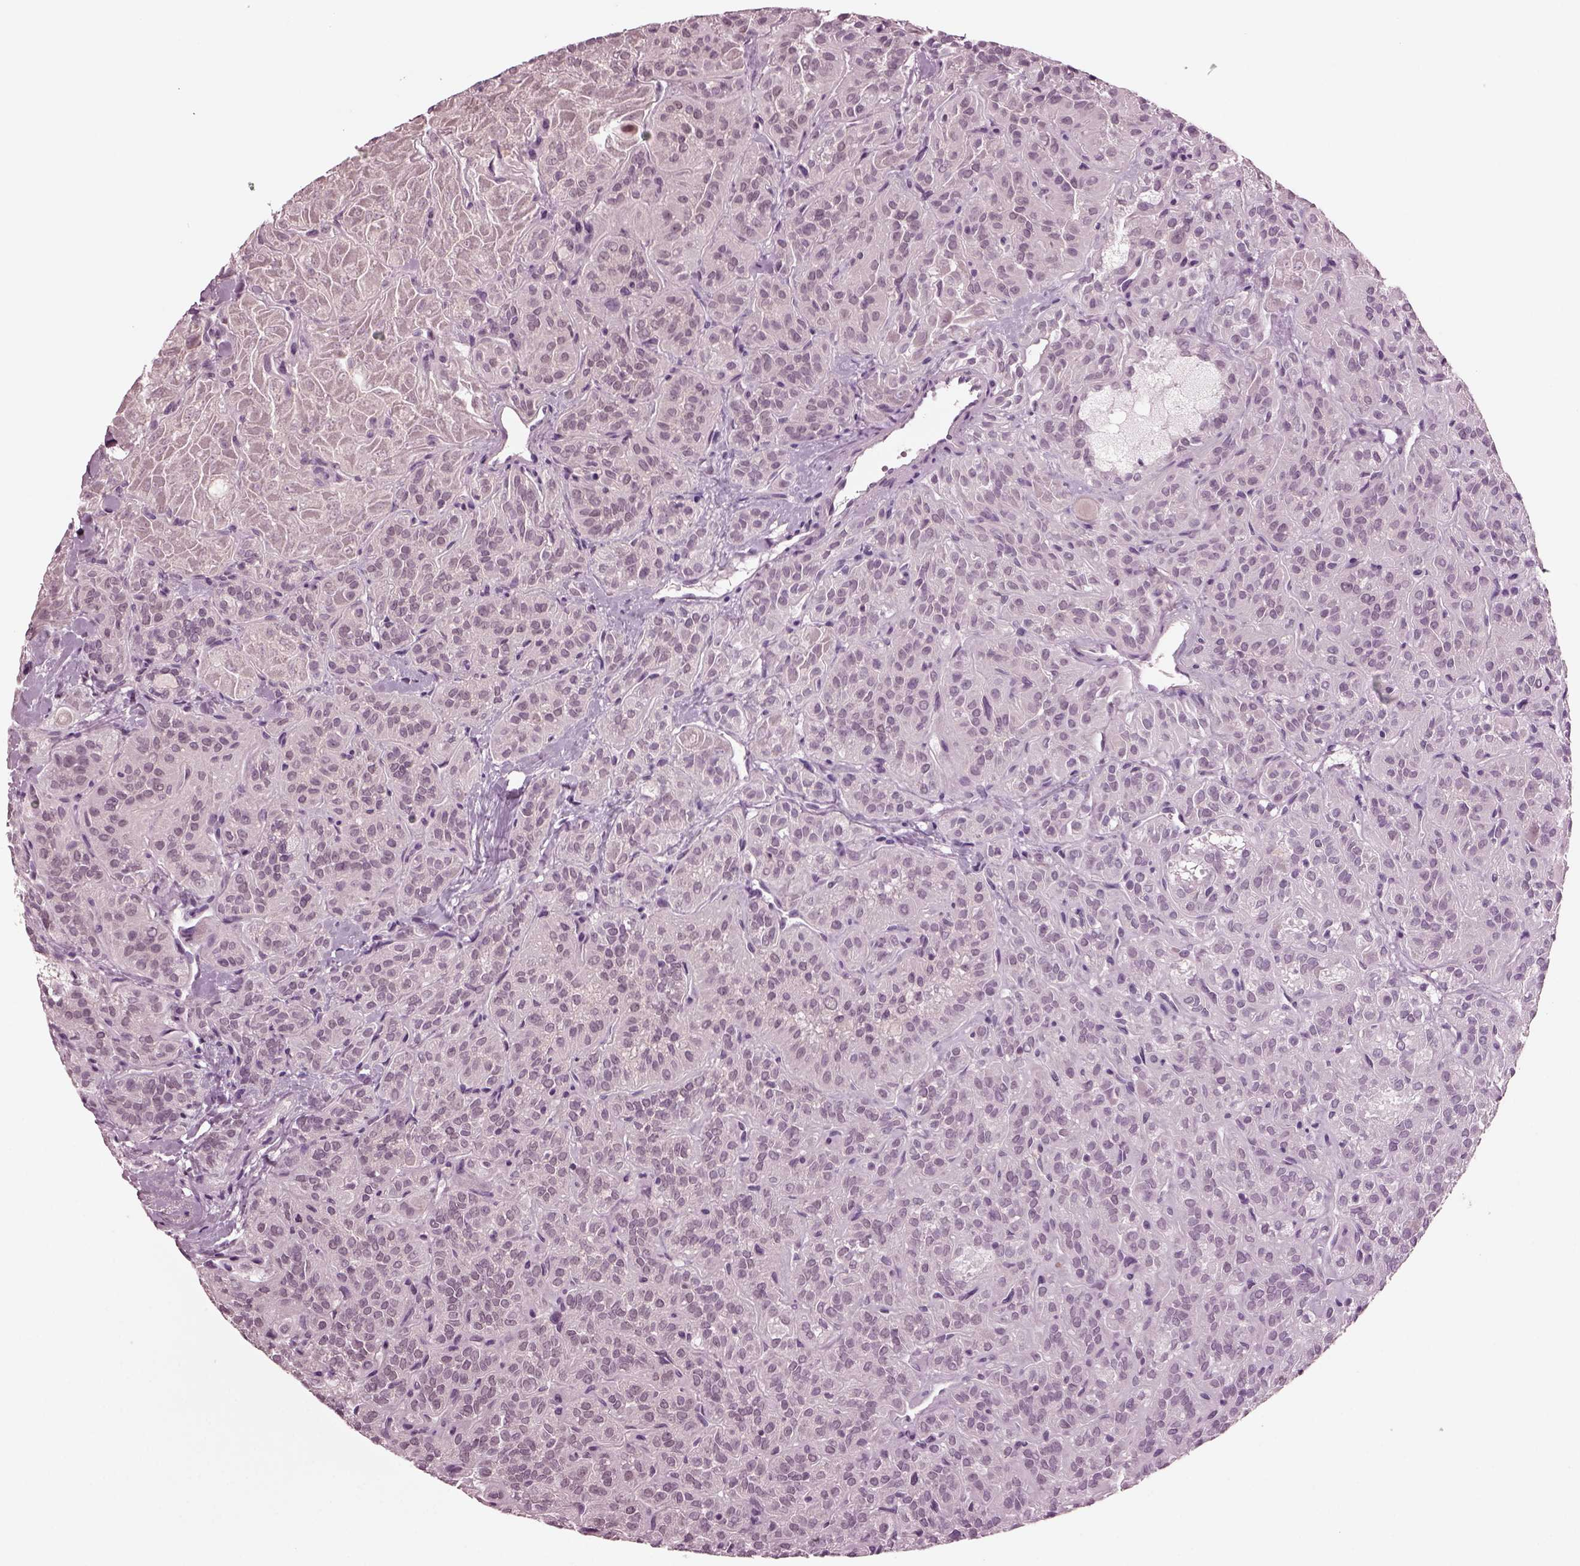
{"staining": {"intensity": "negative", "quantity": "none", "location": "none"}, "tissue": "thyroid cancer", "cell_type": "Tumor cells", "image_type": "cancer", "snomed": [{"axis": "morphology", "description": "Papillary adenocarcinoma, NOS"}, {"axis": "topography", "description": "Thyroid gland"}], "caption": "Papillary adenocarcinoma (thyroid) was stained to show a protein in brown. There is no significant positivity in tumor cells.", "gene": "MIB2", "patient": {"sex": "female", "age": 45}}